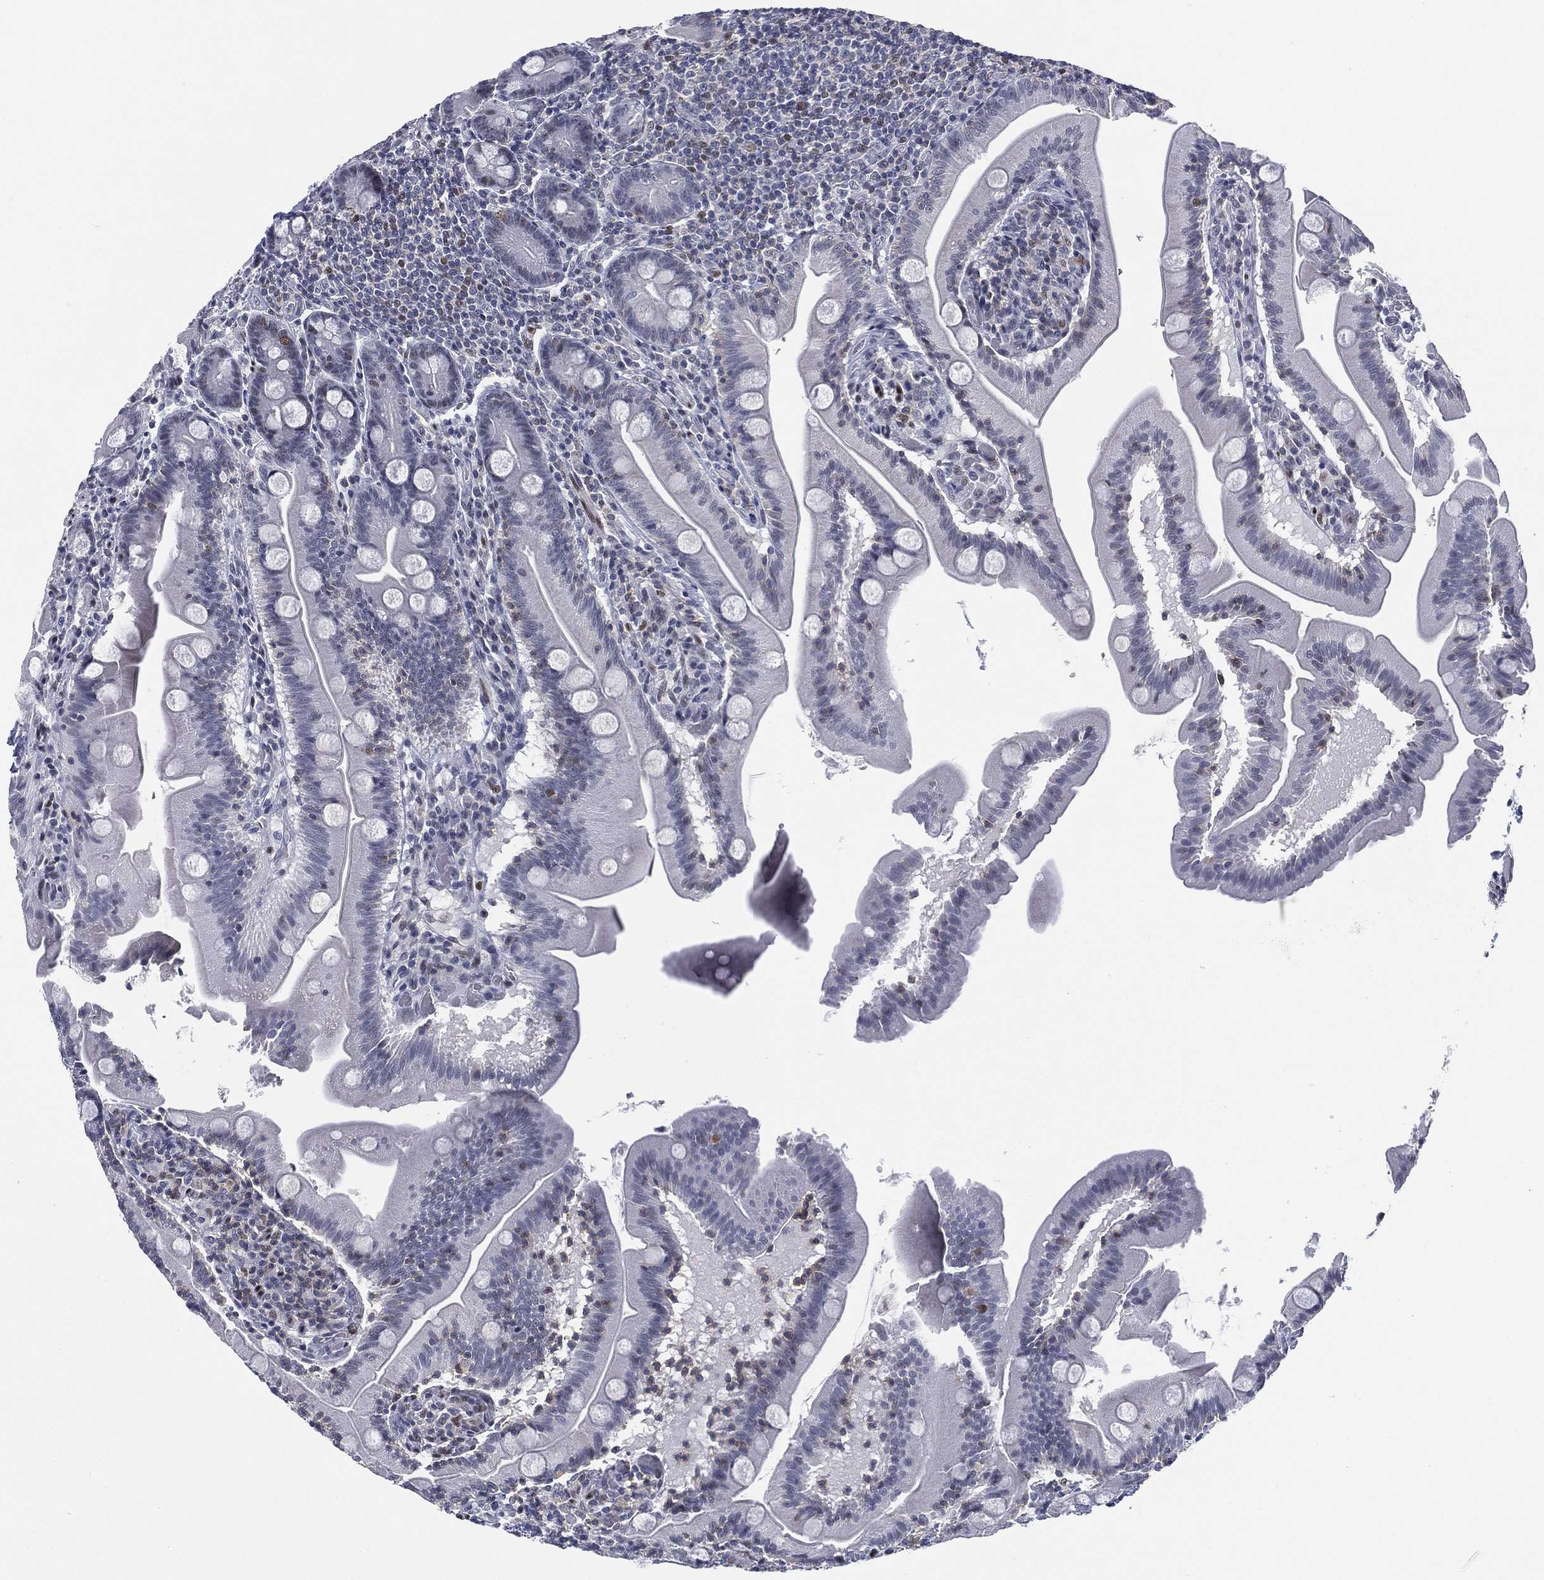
{"staining": {"intensity": "moderate", "quantity": "<25%", "location": "nuclear"}, "tissue": "small intestine", "cell_type": "Glandular cells", "image_type": "normal", "snomed": [{"axis": "morphology", "description": "Normal tissue, NOS"}, {"axis": "topography", "description": "Small intestine"}], "caption": "An image showing moderate nuclear expression in approximately <25% of glandular cells in unremarkable small intestine, as visualized by brown immunohistochemical staining.", "gene": "ZNF711", "patient": {"sex": "male", "age": 37}}